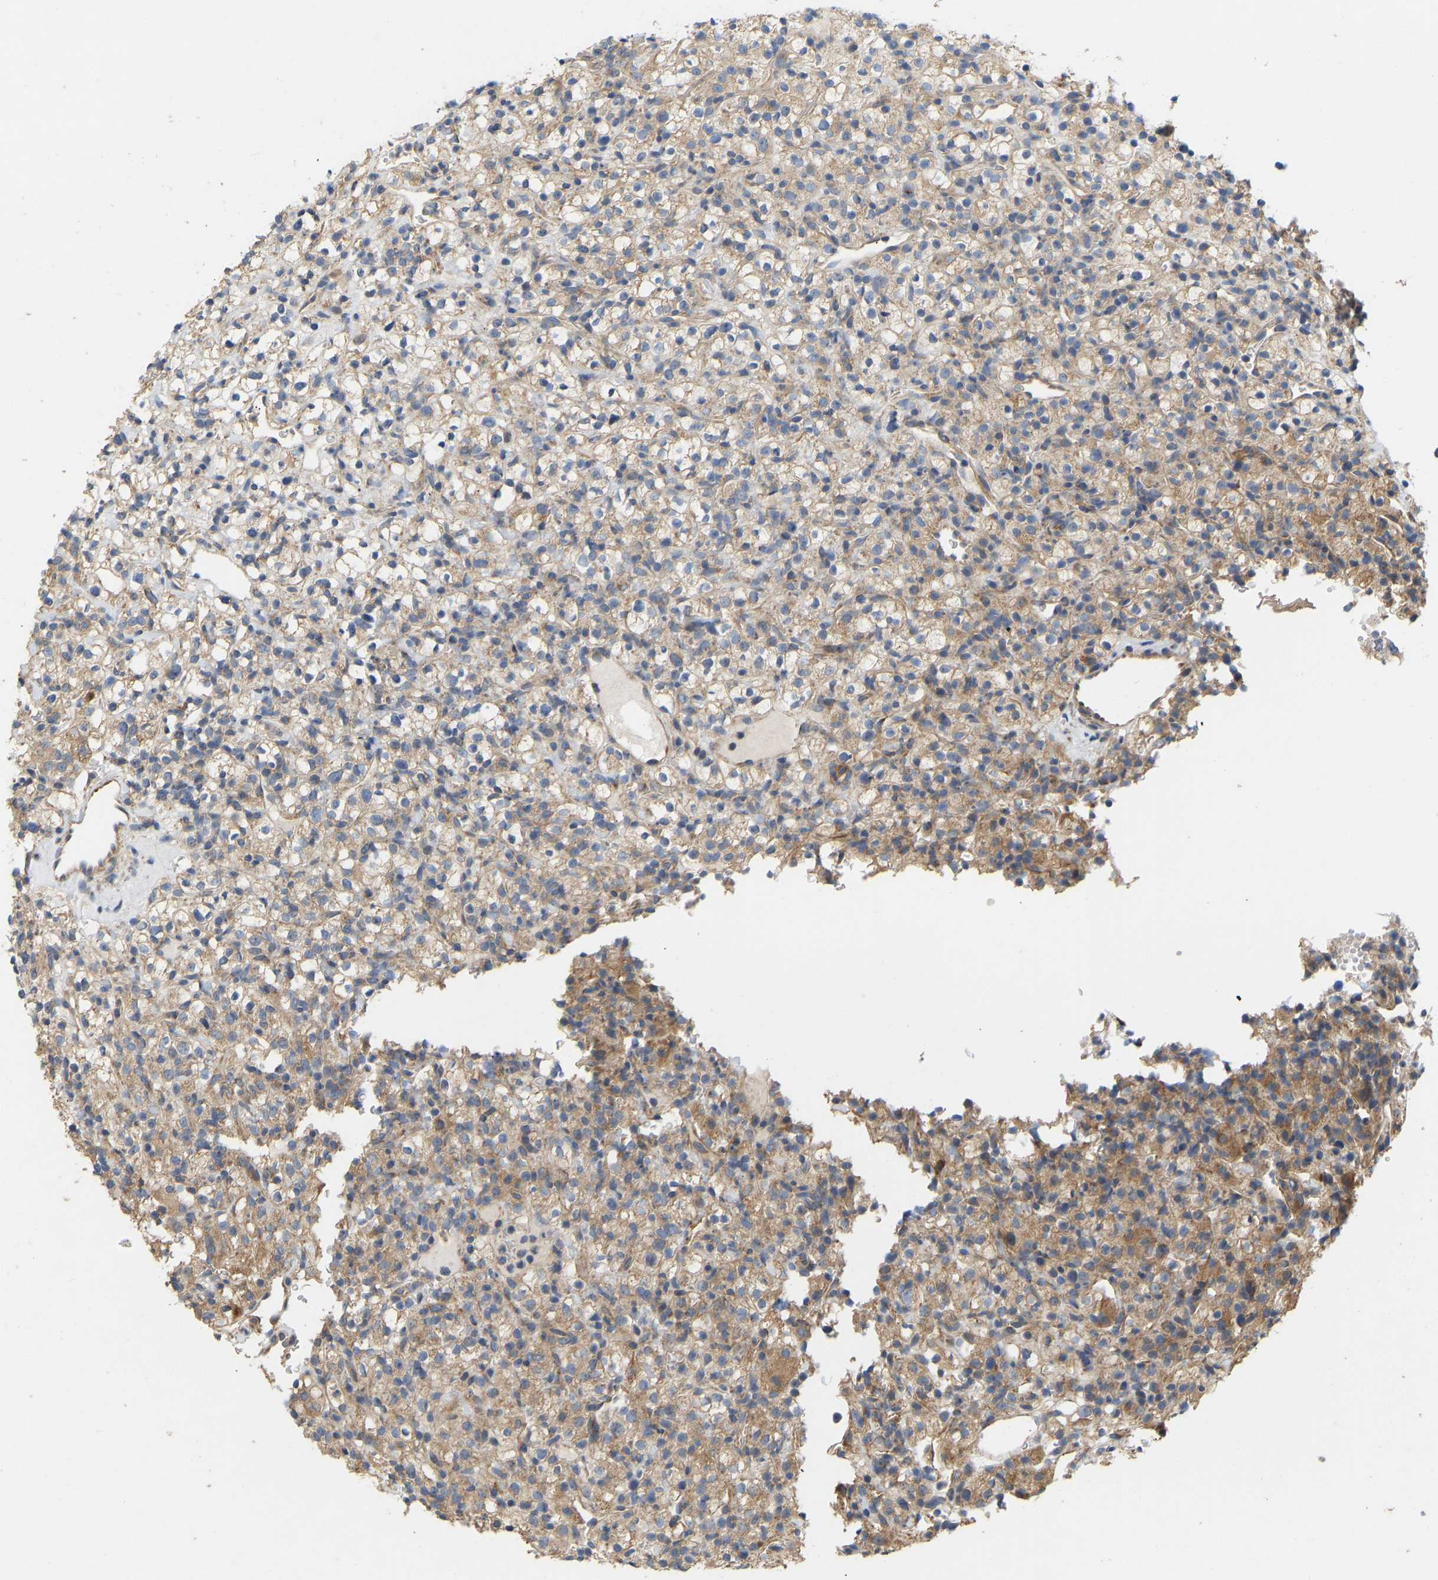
{"staining": {"intensity": "moderate", "quantity": "25%-75%", "location": "cytoplasmic/membranous"}, "tissue": "renal cancer", "cell_type": "Tumor cells", "image_type": "cancer", "snomed": [{"axis": "morphology", "description": "Adenocarcinoma, NOS"}, {"axis": "topography", "description": "Kidney"}], "caption": "Immunohistochemical staining of renal cancer (adenocarcinoma) demonstrates medium levels of moderate cytoplasmic/membranous expression in approximately 25%-75% of tumor cells. The protein is stained brown, and the nuclei are stained in blue (DAB IHC with brightfield microscopy, high magnification).", "gene": "HACD2", "patient": {"sex": "male", "age": 78}}